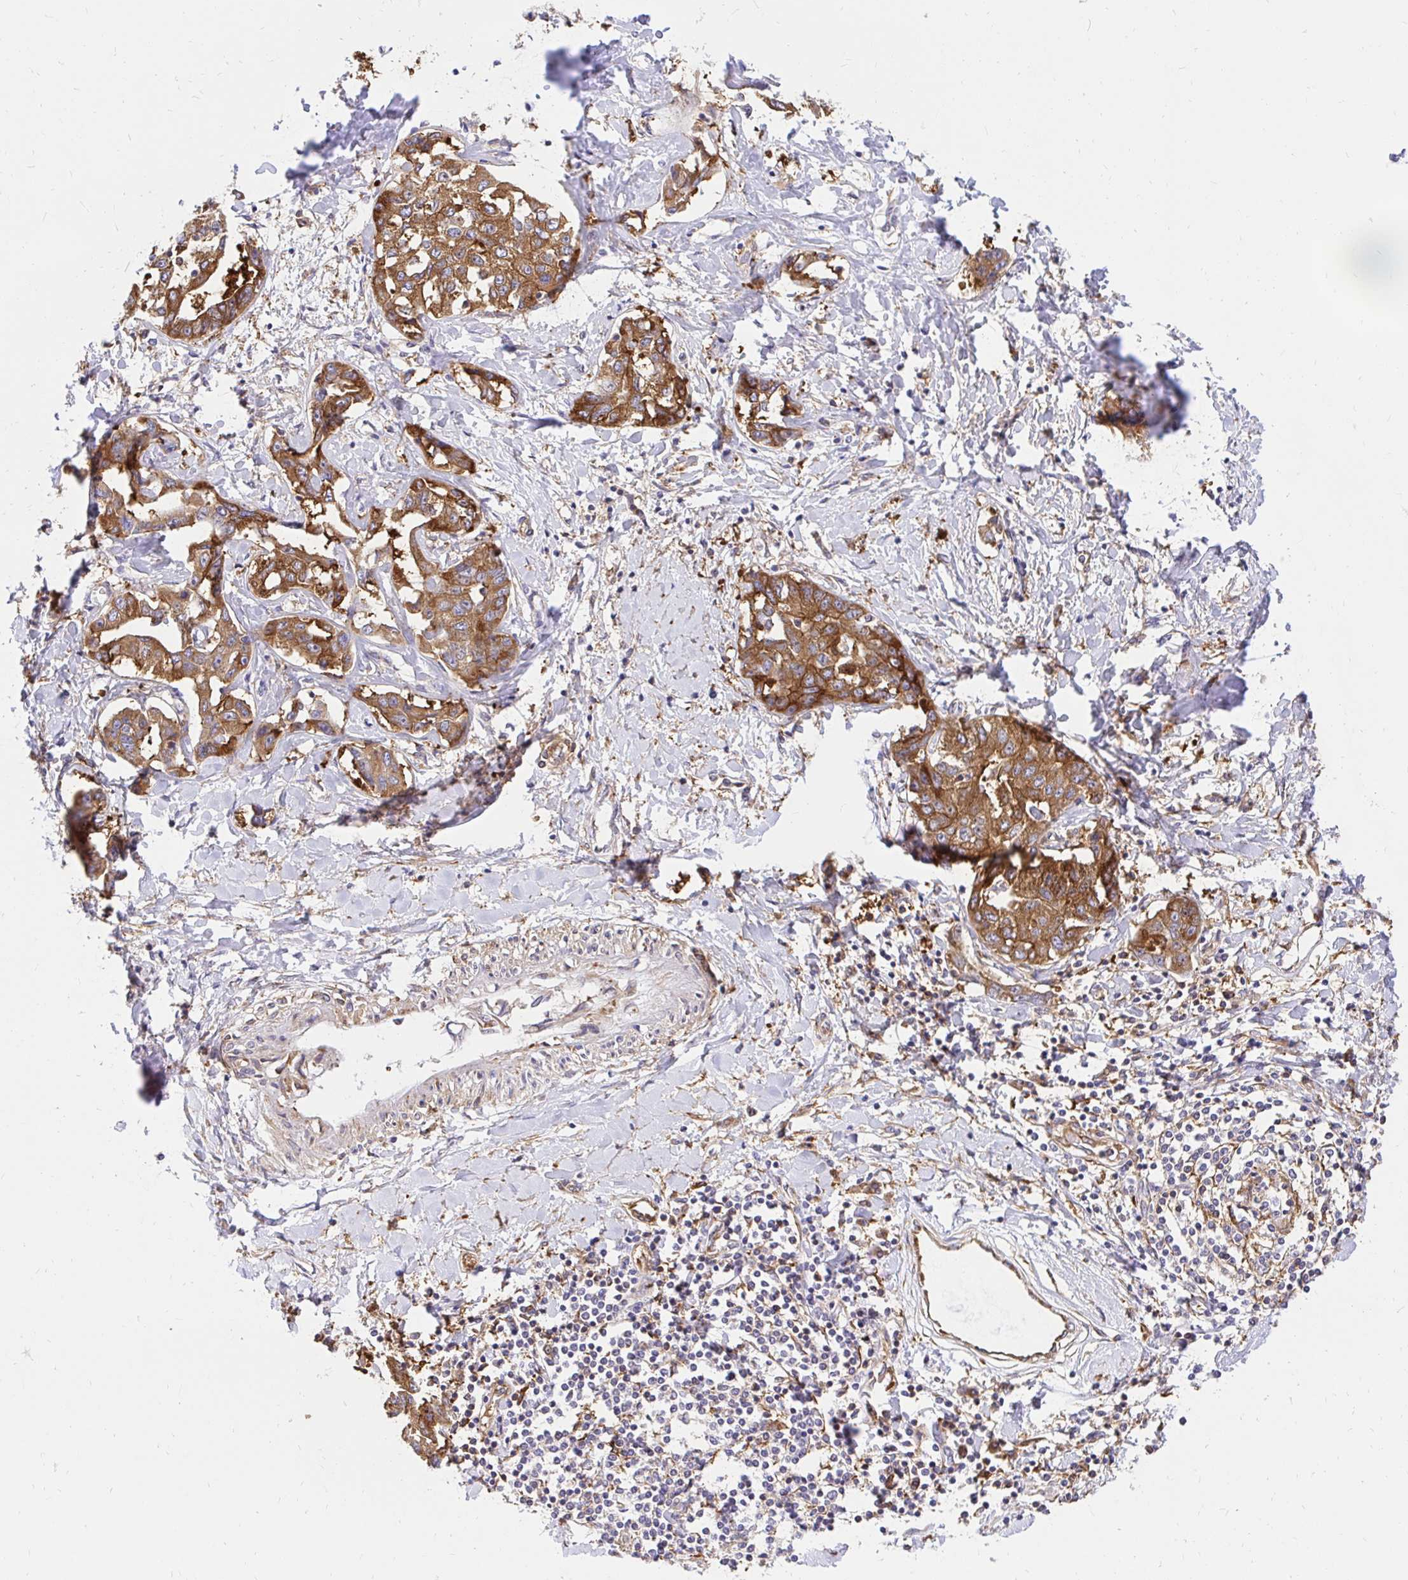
{"staining": {"intensity": "moderate", "quantity": ">75%", "location": "cytoplasmic/membranous"}, "tissue": "liver cancer", "cell_type": "Tumor cells", "image_type": "cancer", "snomed": [{"axis": "morphology", "description": "Cholangiocarcinoma"}, {"axis": "topography", "description": "Liver"}], "caption": "Cholangiocarcinoma (liver) stained with immunohistochemistry displays moderate cytoplasmic/membranous expression in about >75% of tumor cells. The staining was performed using DAB (3,3'-diaminobenzidine), with brown indicating positive protein expression. Nuclei are stained blue with hematoxylin.", "gene": "ABCB10", "patient": {"sex": "male", "age": 59}}